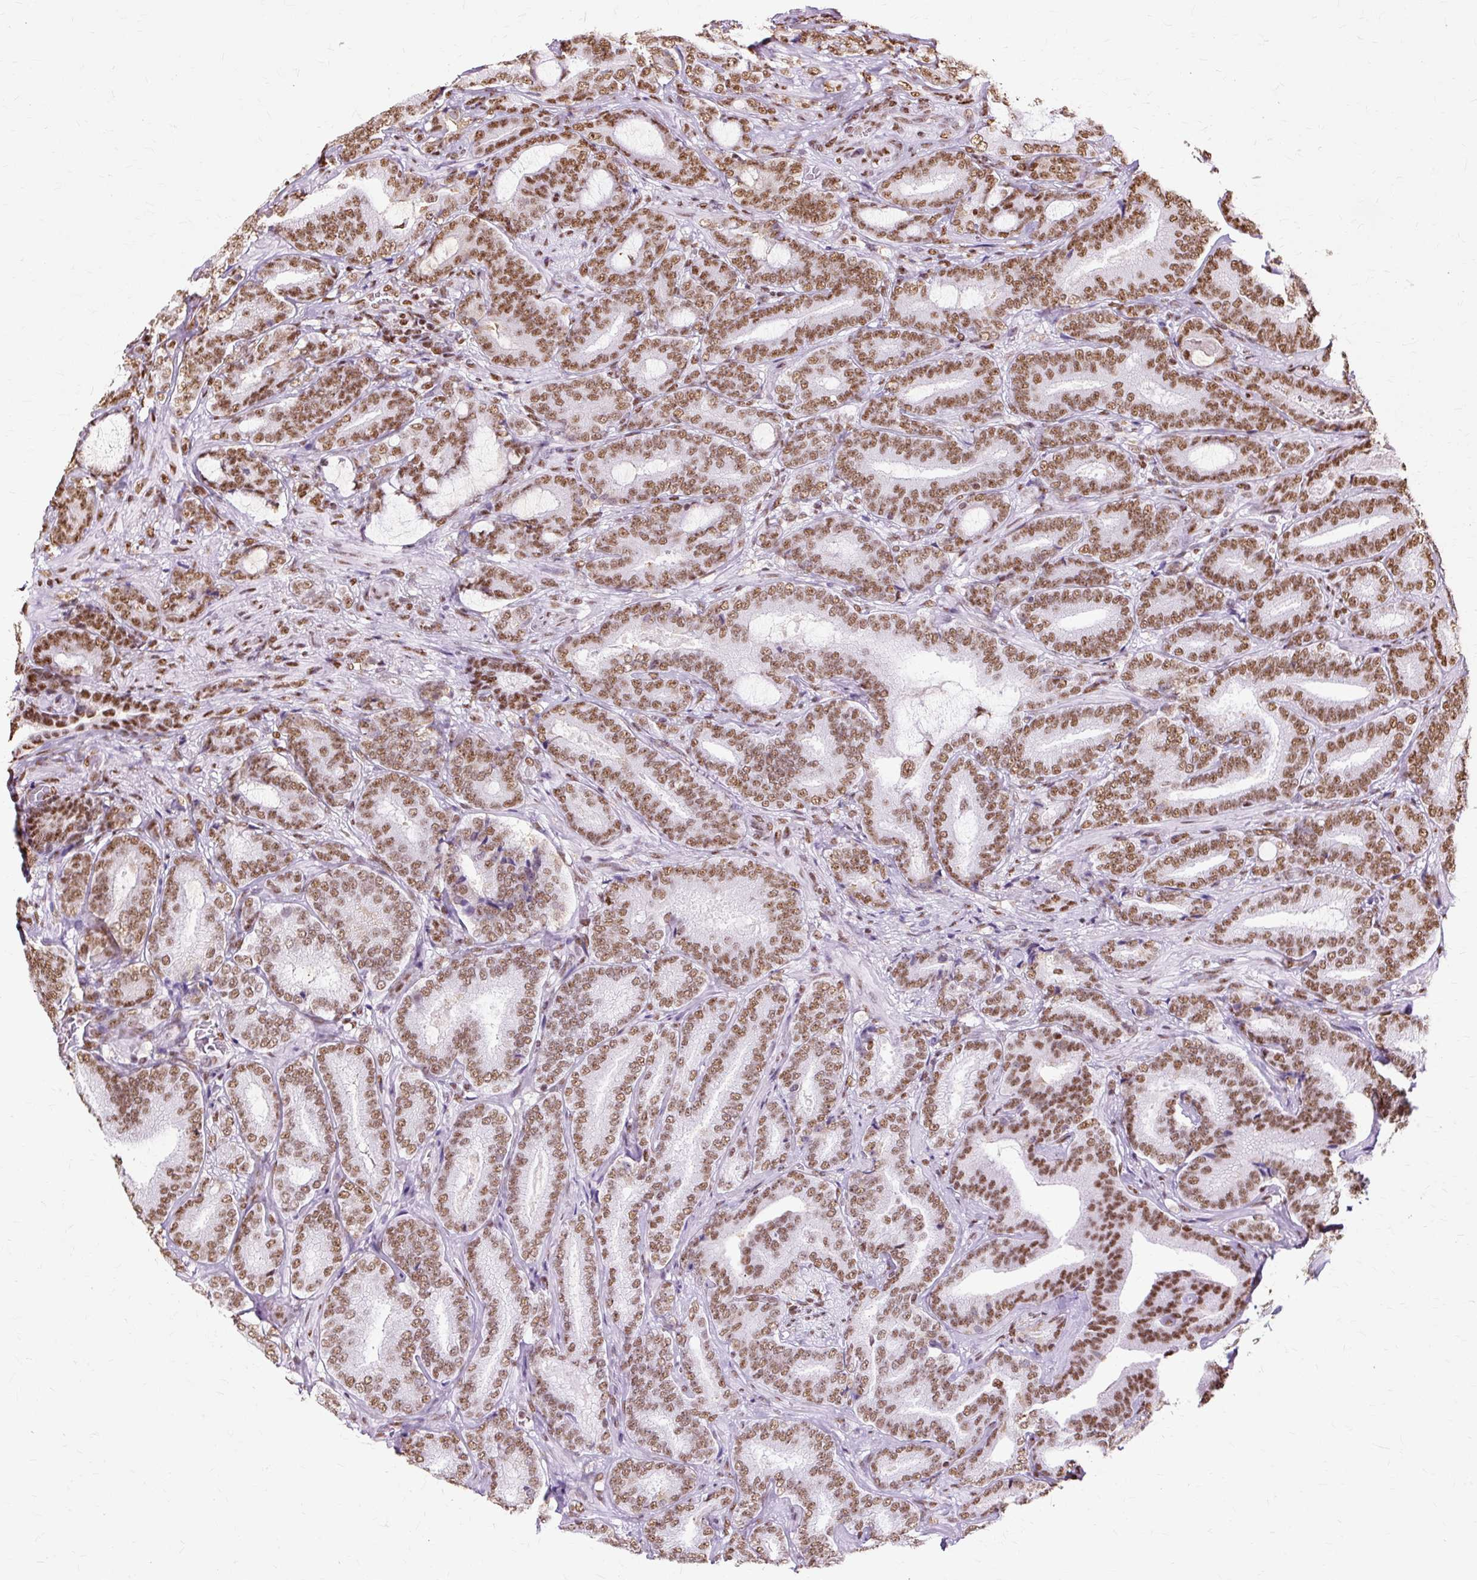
{"staining": {"intensity": "moderate", "quantity": ">75%", "location": "nuclear"}, "tissue": "prostate cancer", "cell_type": "Tumor cells", "image_type": "cancer", "snomed": [{"axis": "morphology", "description": "Adenocarcinoma, Low grade"}, {"axis": "topography", "description": "Prostate and seminal vesicle, NOS"}], "caption": "Protein staining shows moderate nuclear expression in about >75% of tumor cells in prostate adenocarcinoma (low-grade). The staining was performed using DAB (3,3'-diaminobenzidine), with brown indicating positive protein expression. Nuclei are stained blue with hematoxylin.", "gene": "XRCC6", "patient": {"sex": "male", "age": 61}}